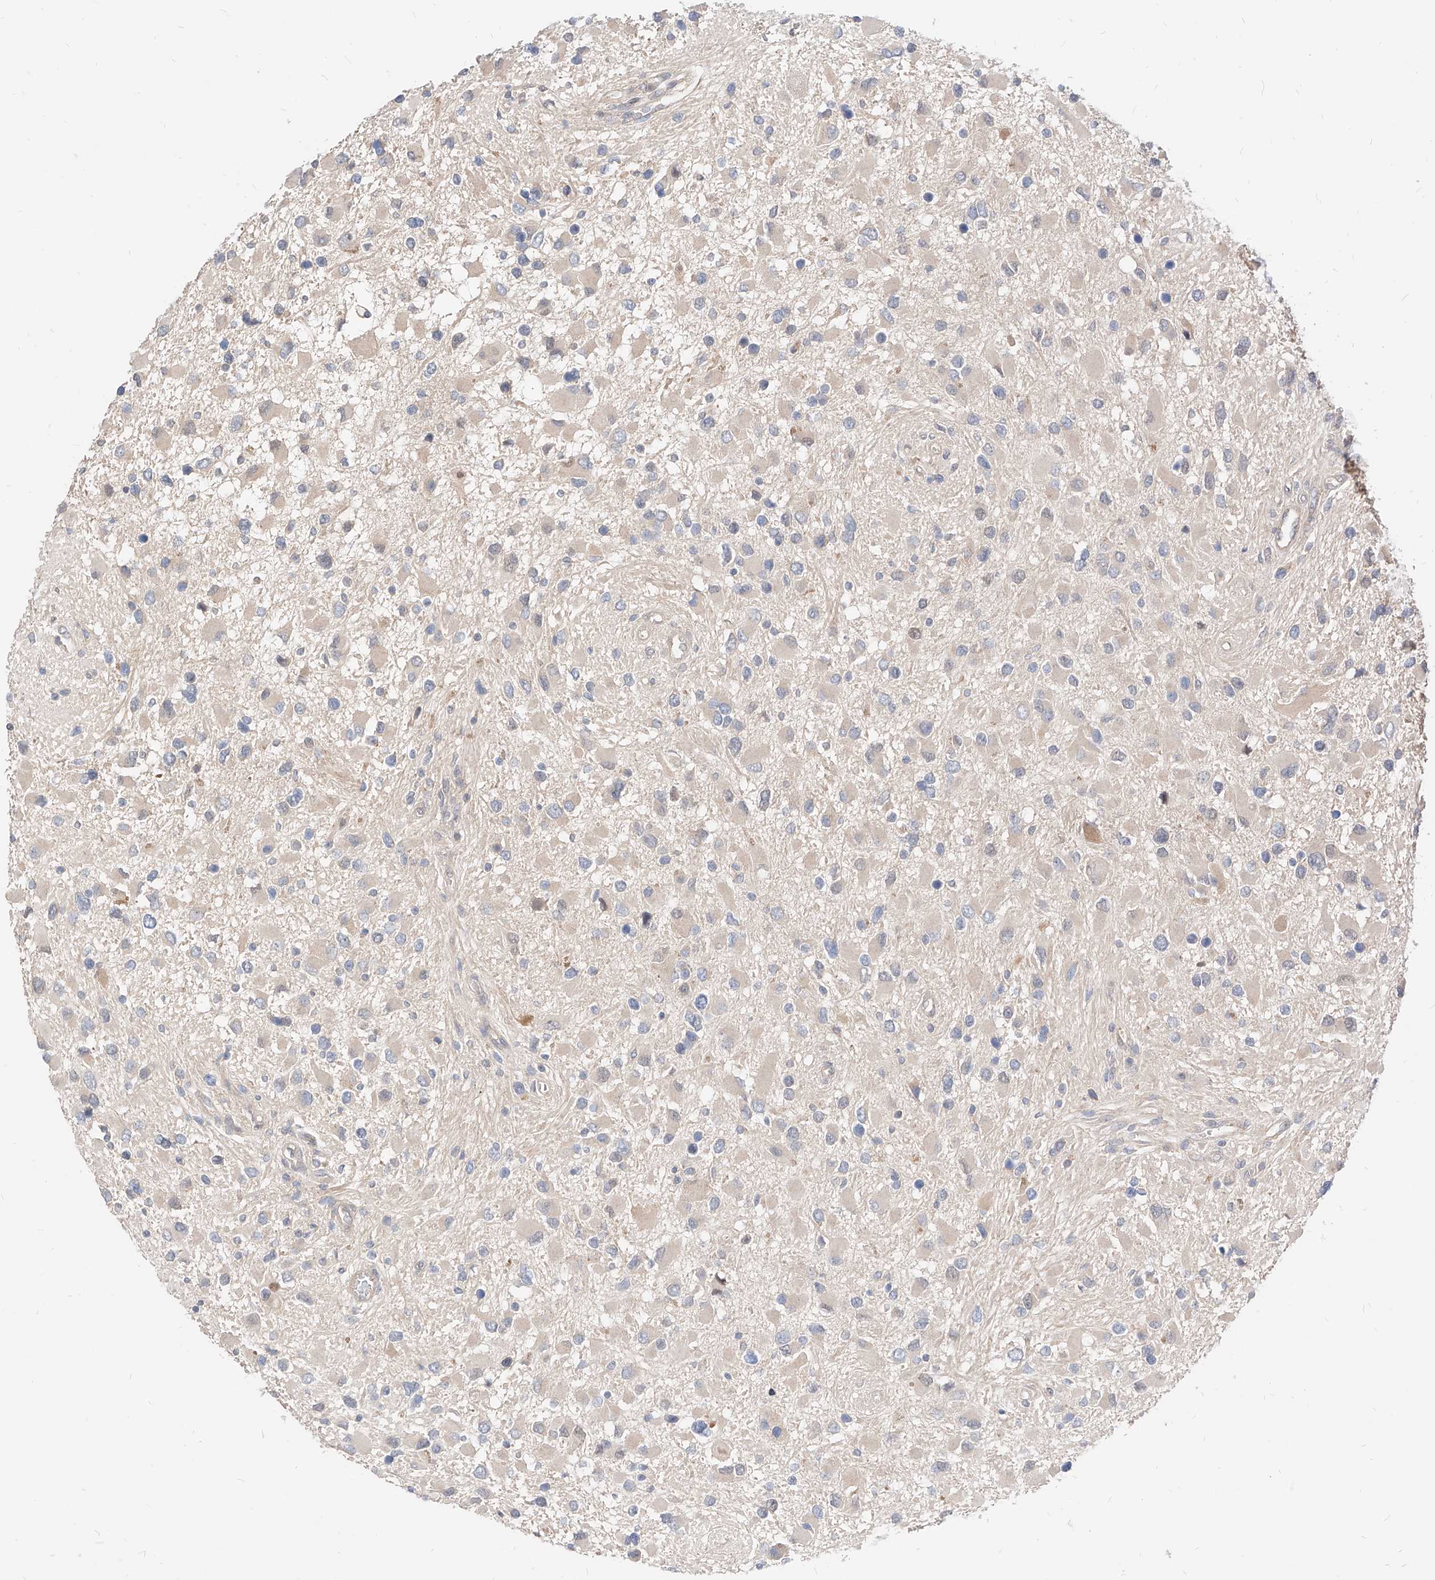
{"staining": {"intensity": "negative", "quantity": "none", "location": "none"}, "tissue": "glioma", "cell_type": "Tumor cells", "image_type": "cancer", "snomed": [{"axis": "morphology", "description": "Glioma, malignant, High grade"}, {"axis": "topography", "description": "Brain"}], "caption": "A high-resolution micrograph shows immunohistochemistry staining of glioma, which displays no significant staining in tumor cells.", "gene": "TSNAX", "patient": {"sex": "male", "age": 53}}